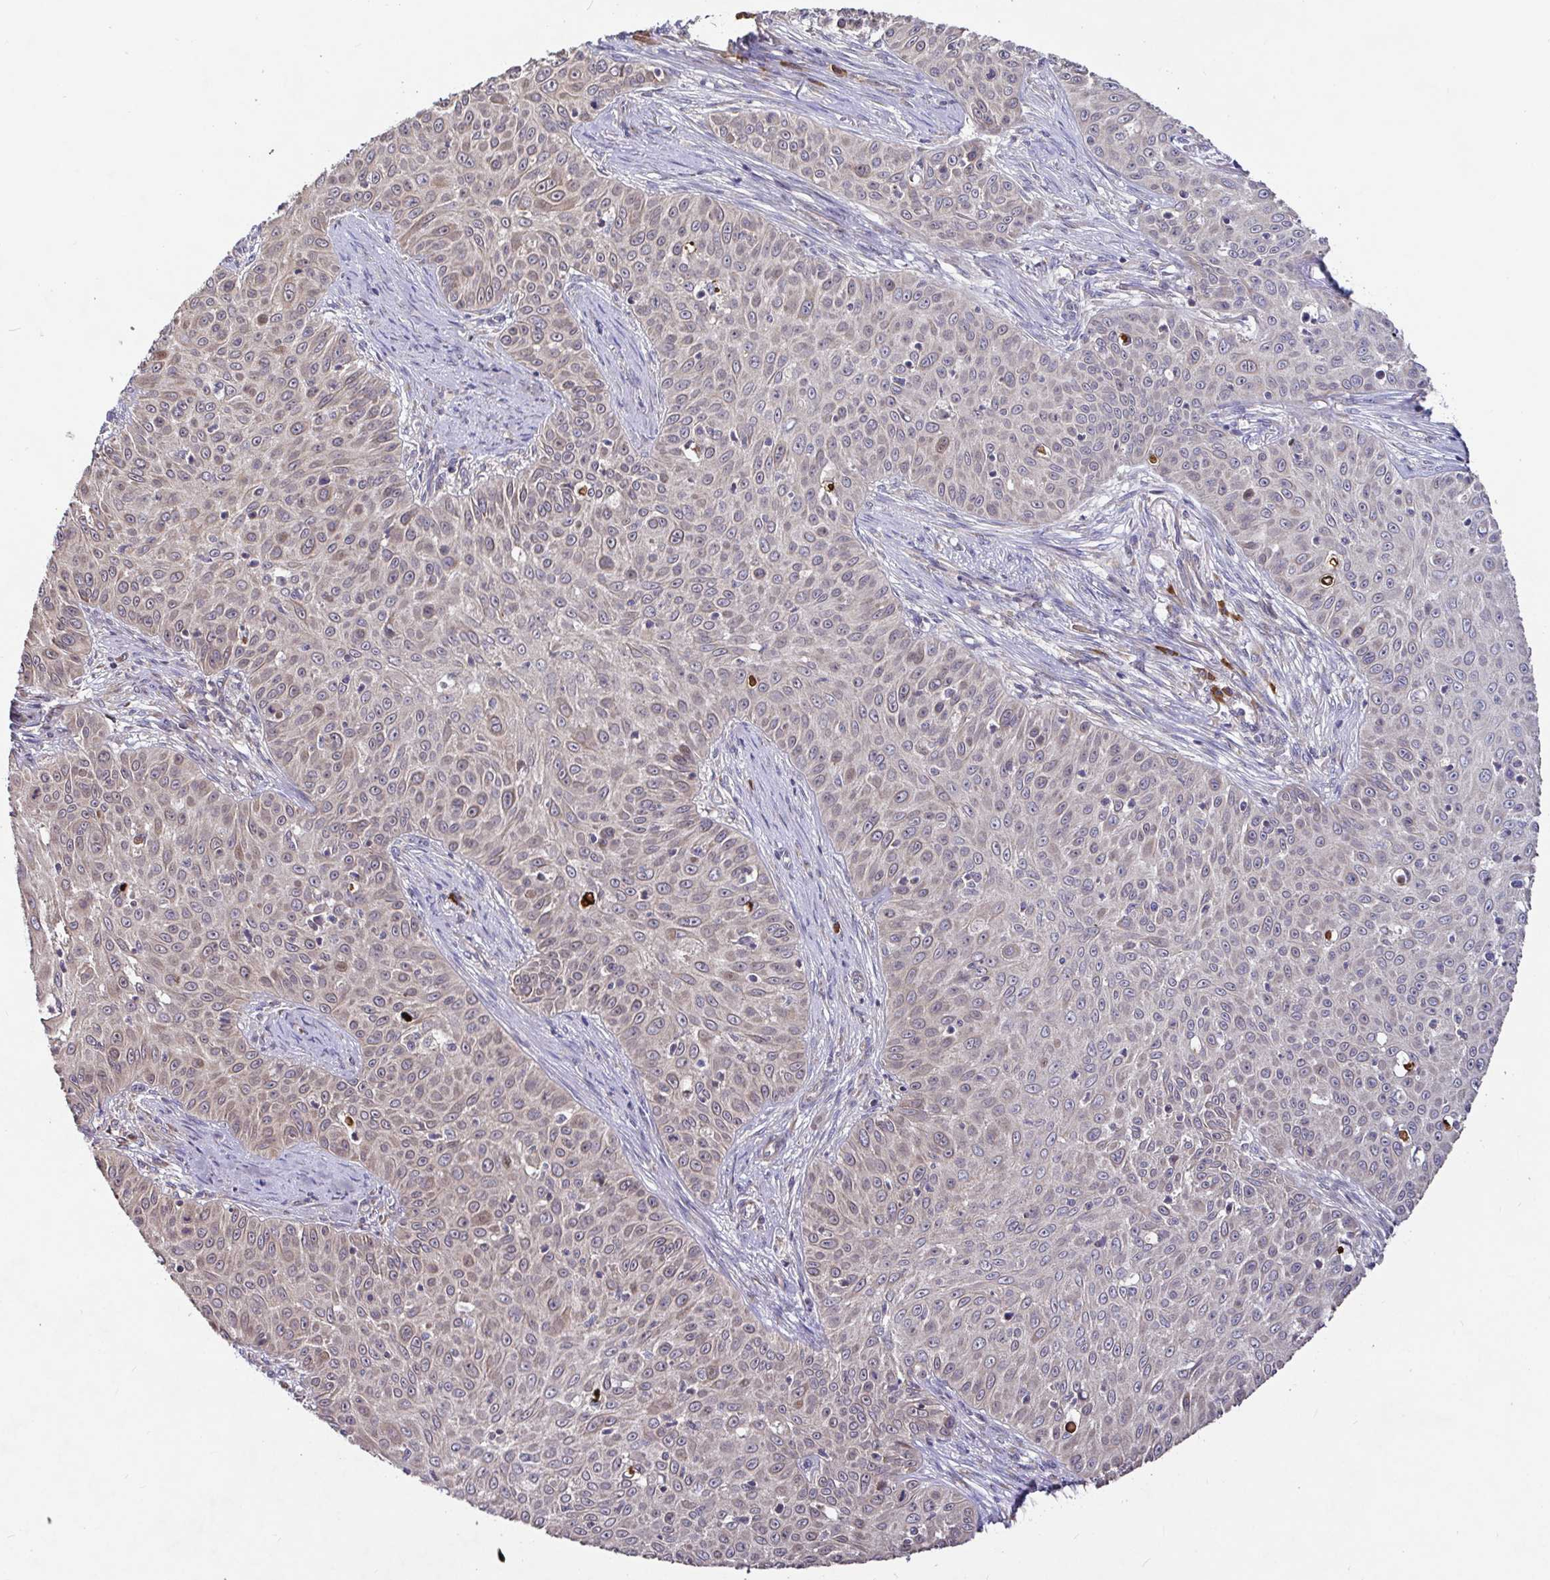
{"staining": {"intensity": "weak", "quantity": "<25%", "location": "cytoplasmic/membranous"}, "tissue": "skin cancer", "cell_type": "Tumor cells", "image_type": "cancer", "snomed": [{"axis": "morphology", "description": "Squamous cell carcinoma, NOS"}, {"axis": "topography", "description": "Skin"}], "caption": "The immunohistochemistry photomicrograph has no significant staining in tumor cells of skin cancer tissue.", "gene": "ELP1", "patient": {"sex": "male", "age": 82}}